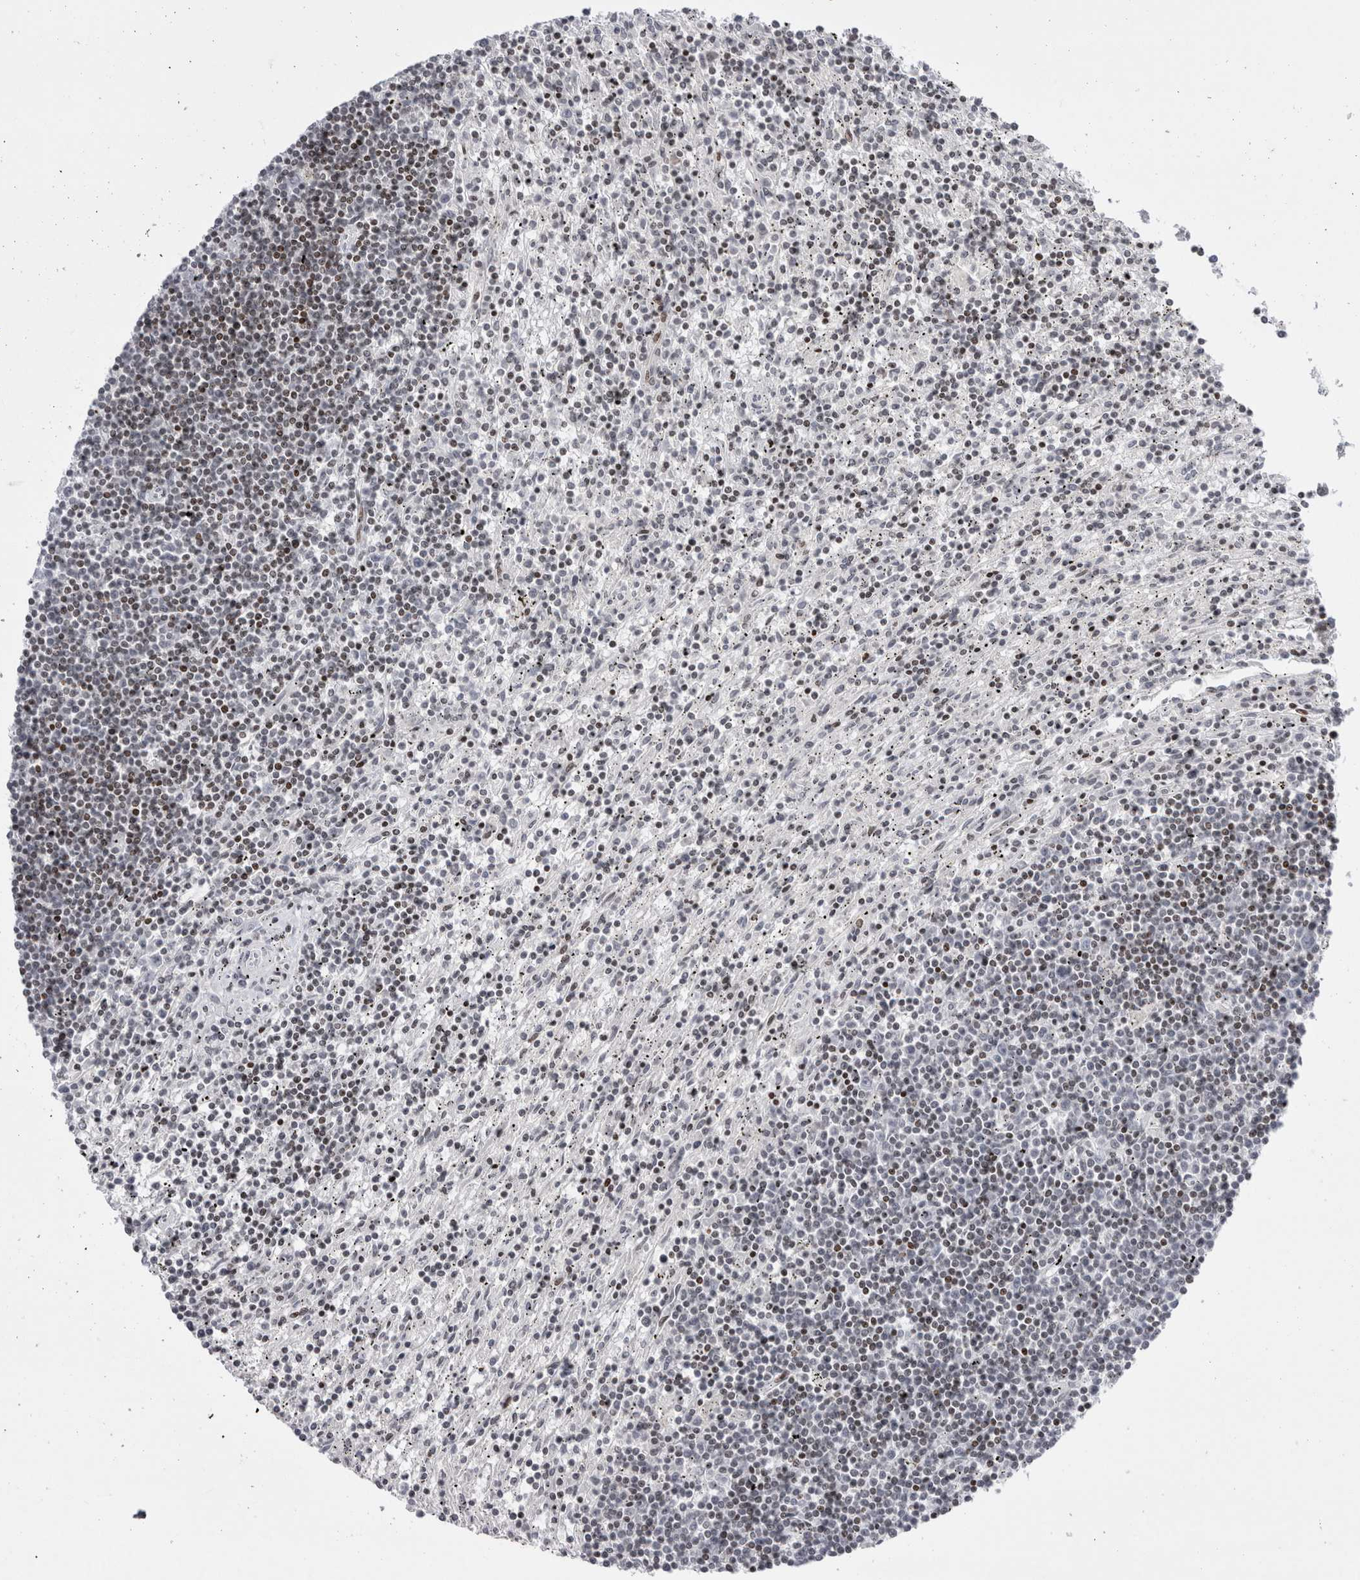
{"staining": {"intensity": "weak", "quantity": "25%-75%", "location": "nuclear"}, "tissue": "lymphoma", "cell_type": "Tumor cells", "image_type": "cancer", "snomed": [{"axis": "morphology", "description": "Malignant lymphoma, non-Hodgkin's type, Low grade"}, {"axis": "topography", "description": "Spleen"}], "caption": "Immunohistochemistry (IHC) micrograph of neoplastic tissue: lymphoma stained using immunohistochemistry exhibits low levels of weak protein expression localized specifically in the nuclear of tumor cells, appearing as a nuclear brown color.", "gene": "FNDC8", "patient": {"sex": "male", "age": 76}}